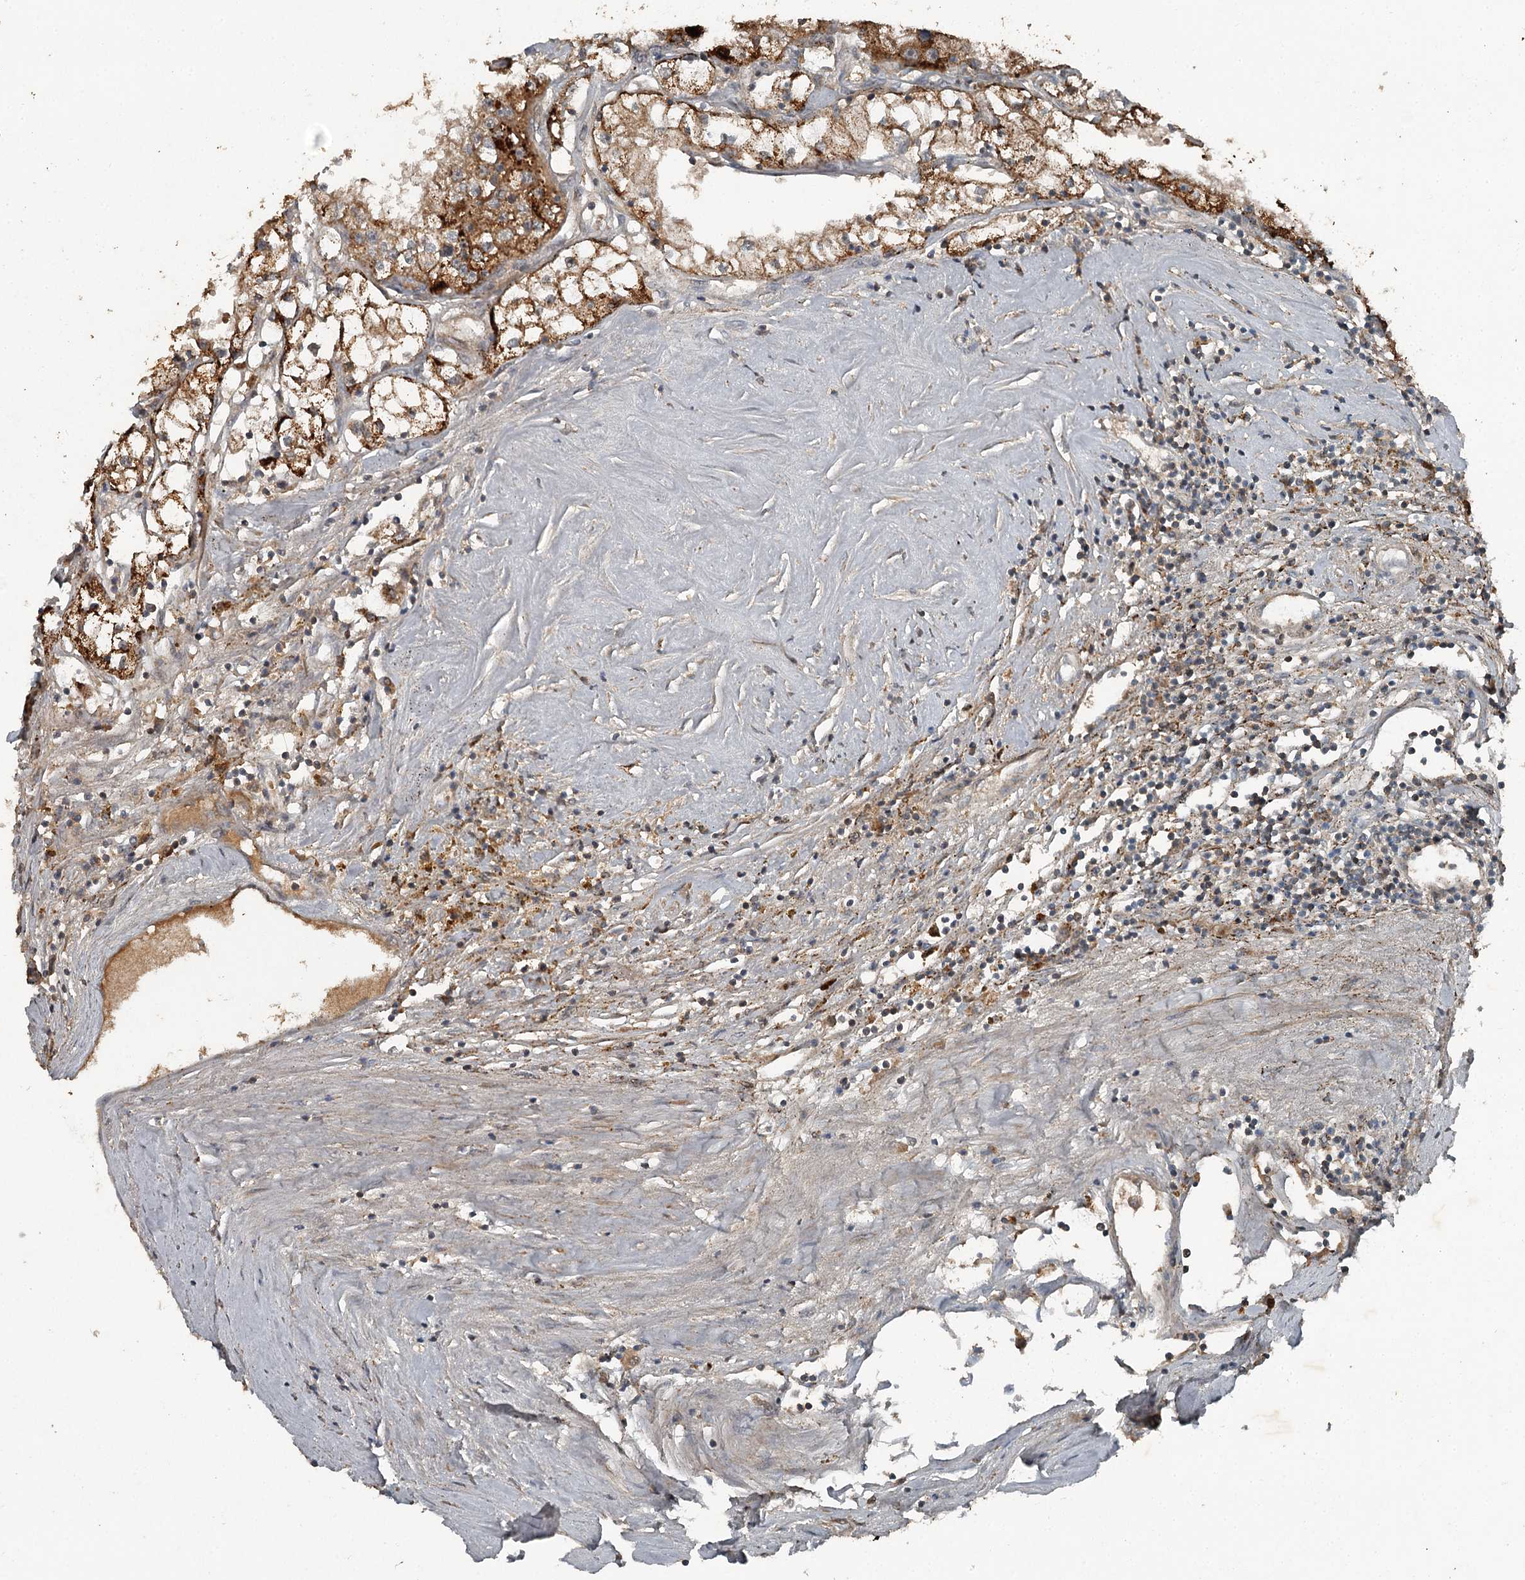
{"staining": {"intensity": "moderate", "quantity": "25%-75%", "location": "cytoplasmic/membranous"}, "tissue": "renal cancer", "cell_type": "Tumor cells", "image_type": "cancer", "snomed": [{"axis": "morphology", "description": "Adenocarcinoma, NOS"}, {"axis": "topography", "description": "Kidney"}], "caption": "Protein expression analysis of renal adenocarcinoma exhibits moderate cytoplasmic/membranous expression in approximately 25%-75% of tumor cells.", "gene": "SLC39A8", "patient": {"sex": "male", "age": 56}}